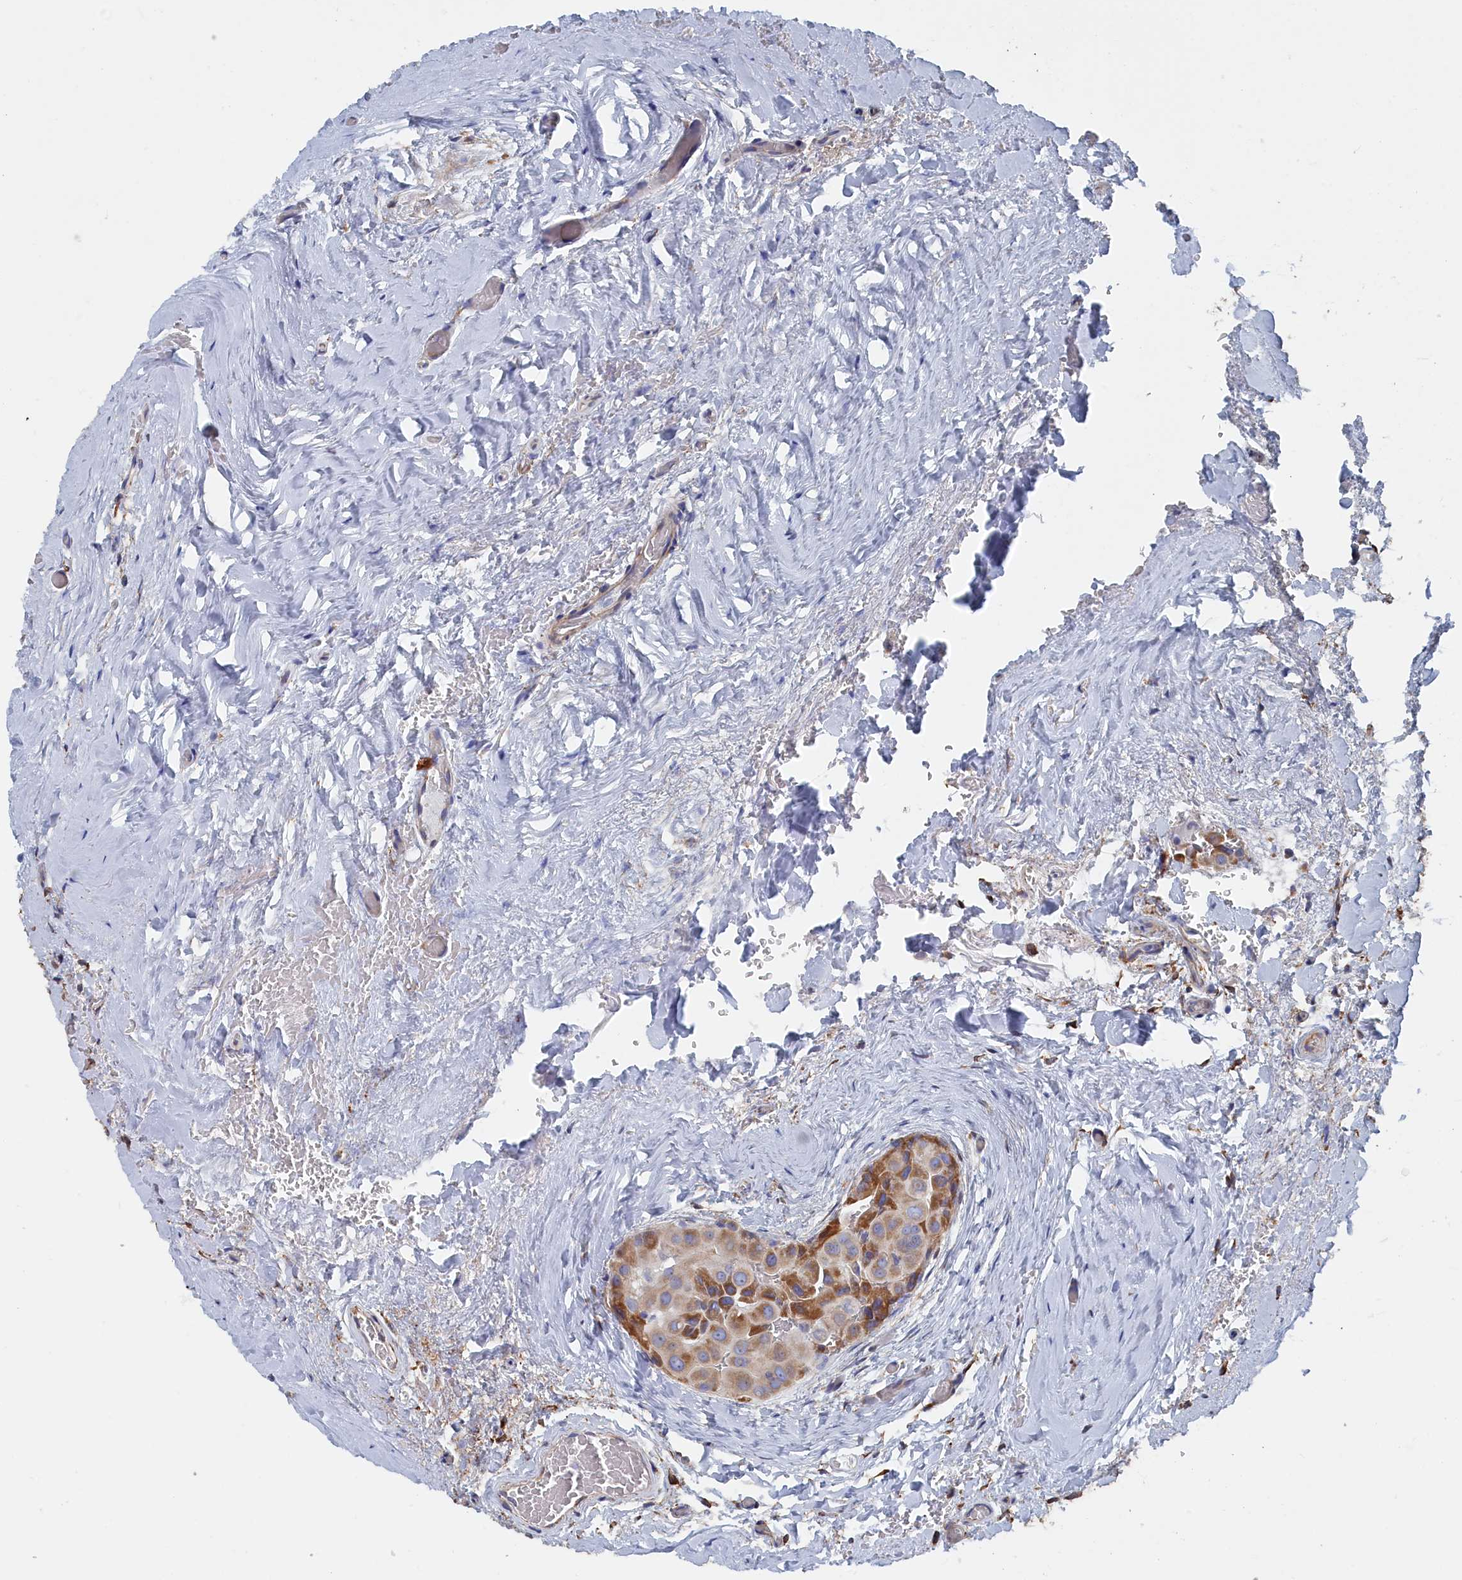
{"staining": {"intensity": "moderate", "quantity": "<25%", "location": "cytoplasmic/membranous"}, "tissue": "thyroid cancer", "cell_type": "Tumor cells", "image_type": "cancer", "snomed": [{"axis": "morphology", "description": "Papillary adenocarcinoma, NOS"}, {"axis": "topography", "description": "Thyroid gland"}], "caption": "Moderate cytoplasmic/membranous protein staining is identified in approximately <25% of tumor cells in papillary adenocarcinoma (thyroid). (Stains: DAB (3,3'-diaminobenzidine) in brown, nuclei in blue, Microscopy: brightfield microscopy at high magnification).", "gene": "COG7", "patient": {"sex": "male", "age": 33}}